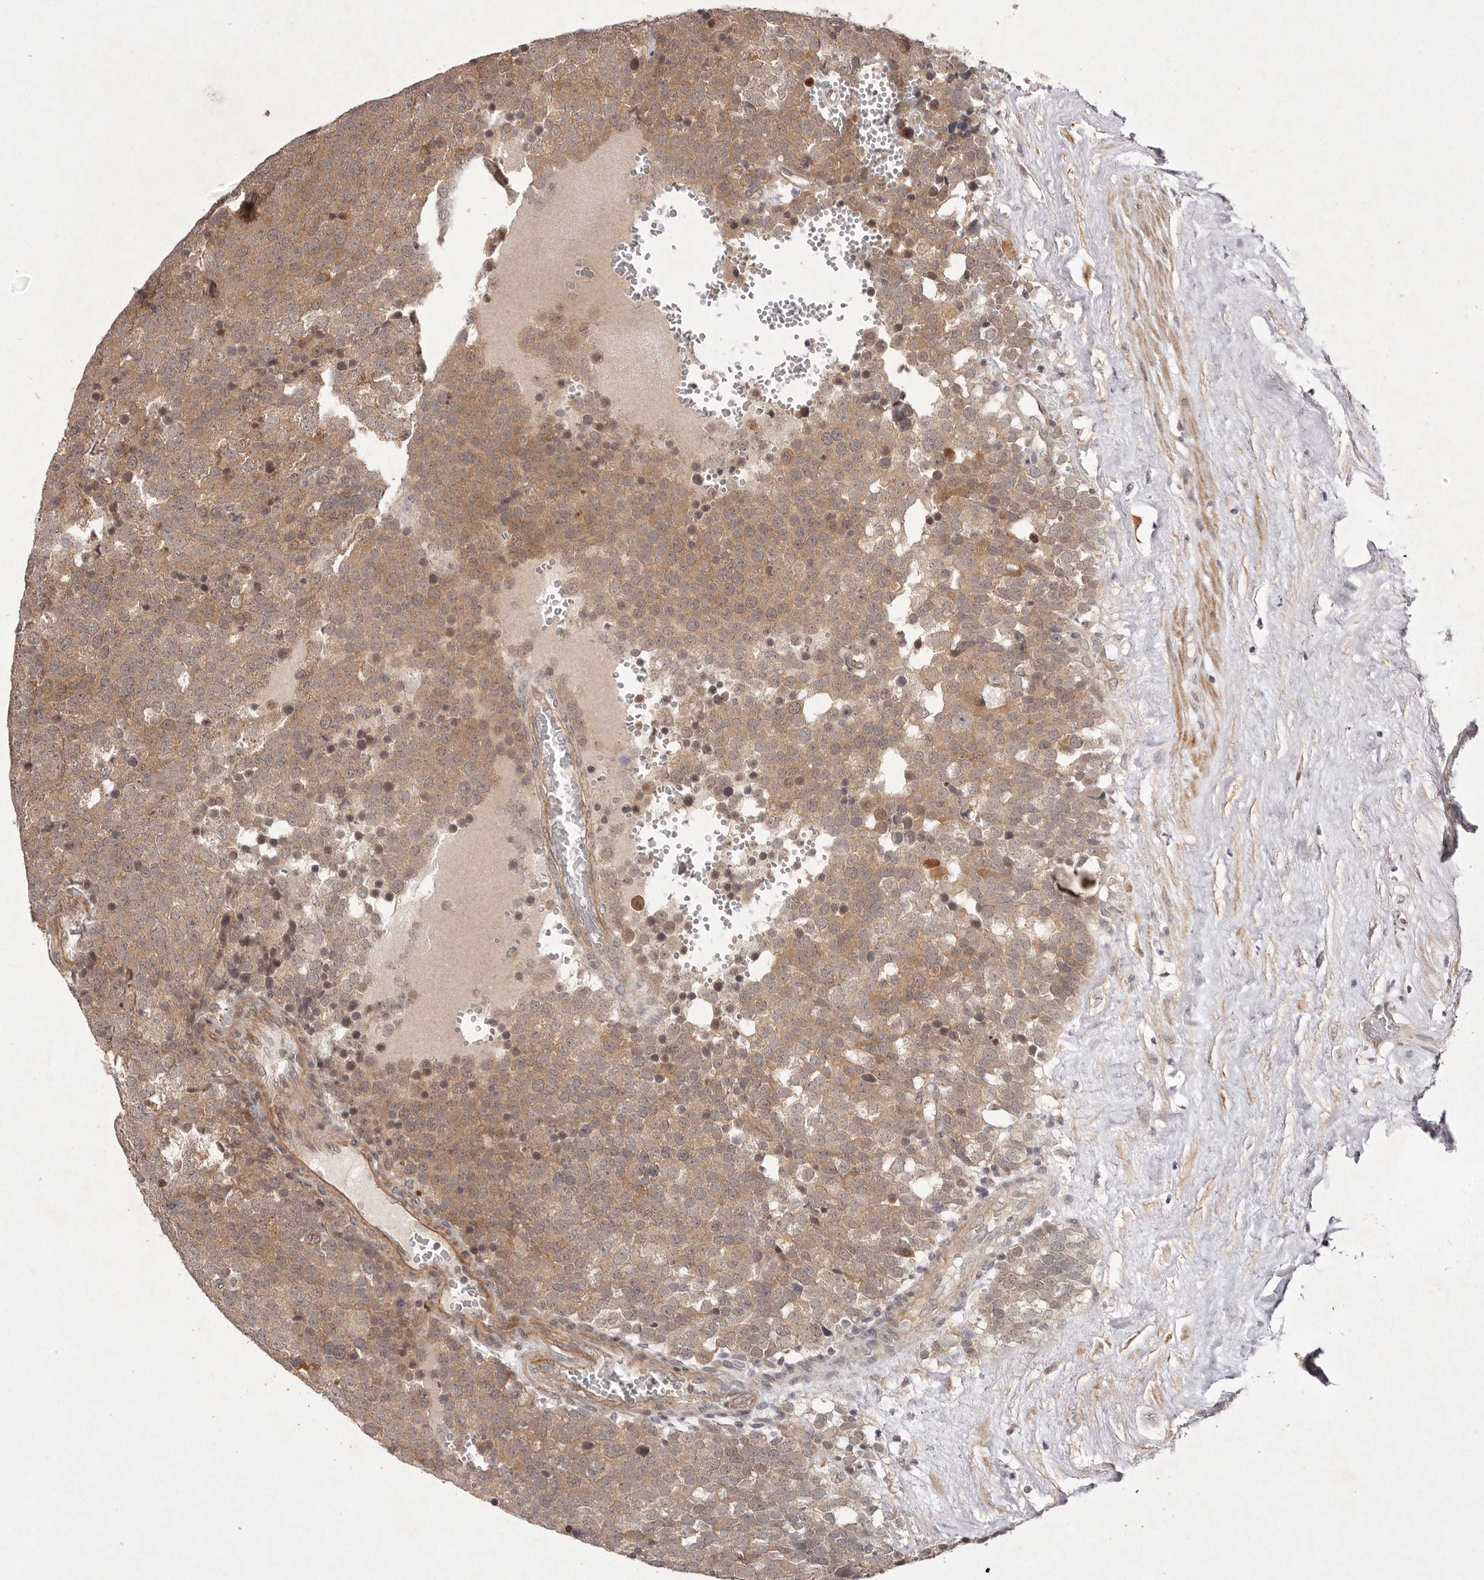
{"staining": {"intensity": "moderate", "quantity": ">75%", "location": "cytoplasmic/membranous"}, "tissue": "testis cancer", "cell_type": "Tumor cells", "image_type": "cancer", "snomed": [{"axis": "morphology", "description": "Seminoma, NOS"}, {"axis": "topography", "description": "Testis"}], "caption": "A micrograph of human testis seminoma stained for a protein displays moderate cytoplasmic/membranous brown staining in tumor cells. Using DAB (brown) and hematoxylin (blue) stains, captured at high magnification using brightfield microscopy.", "gene": "BUD31", "patient": {"sex": "male", "age": 71}}